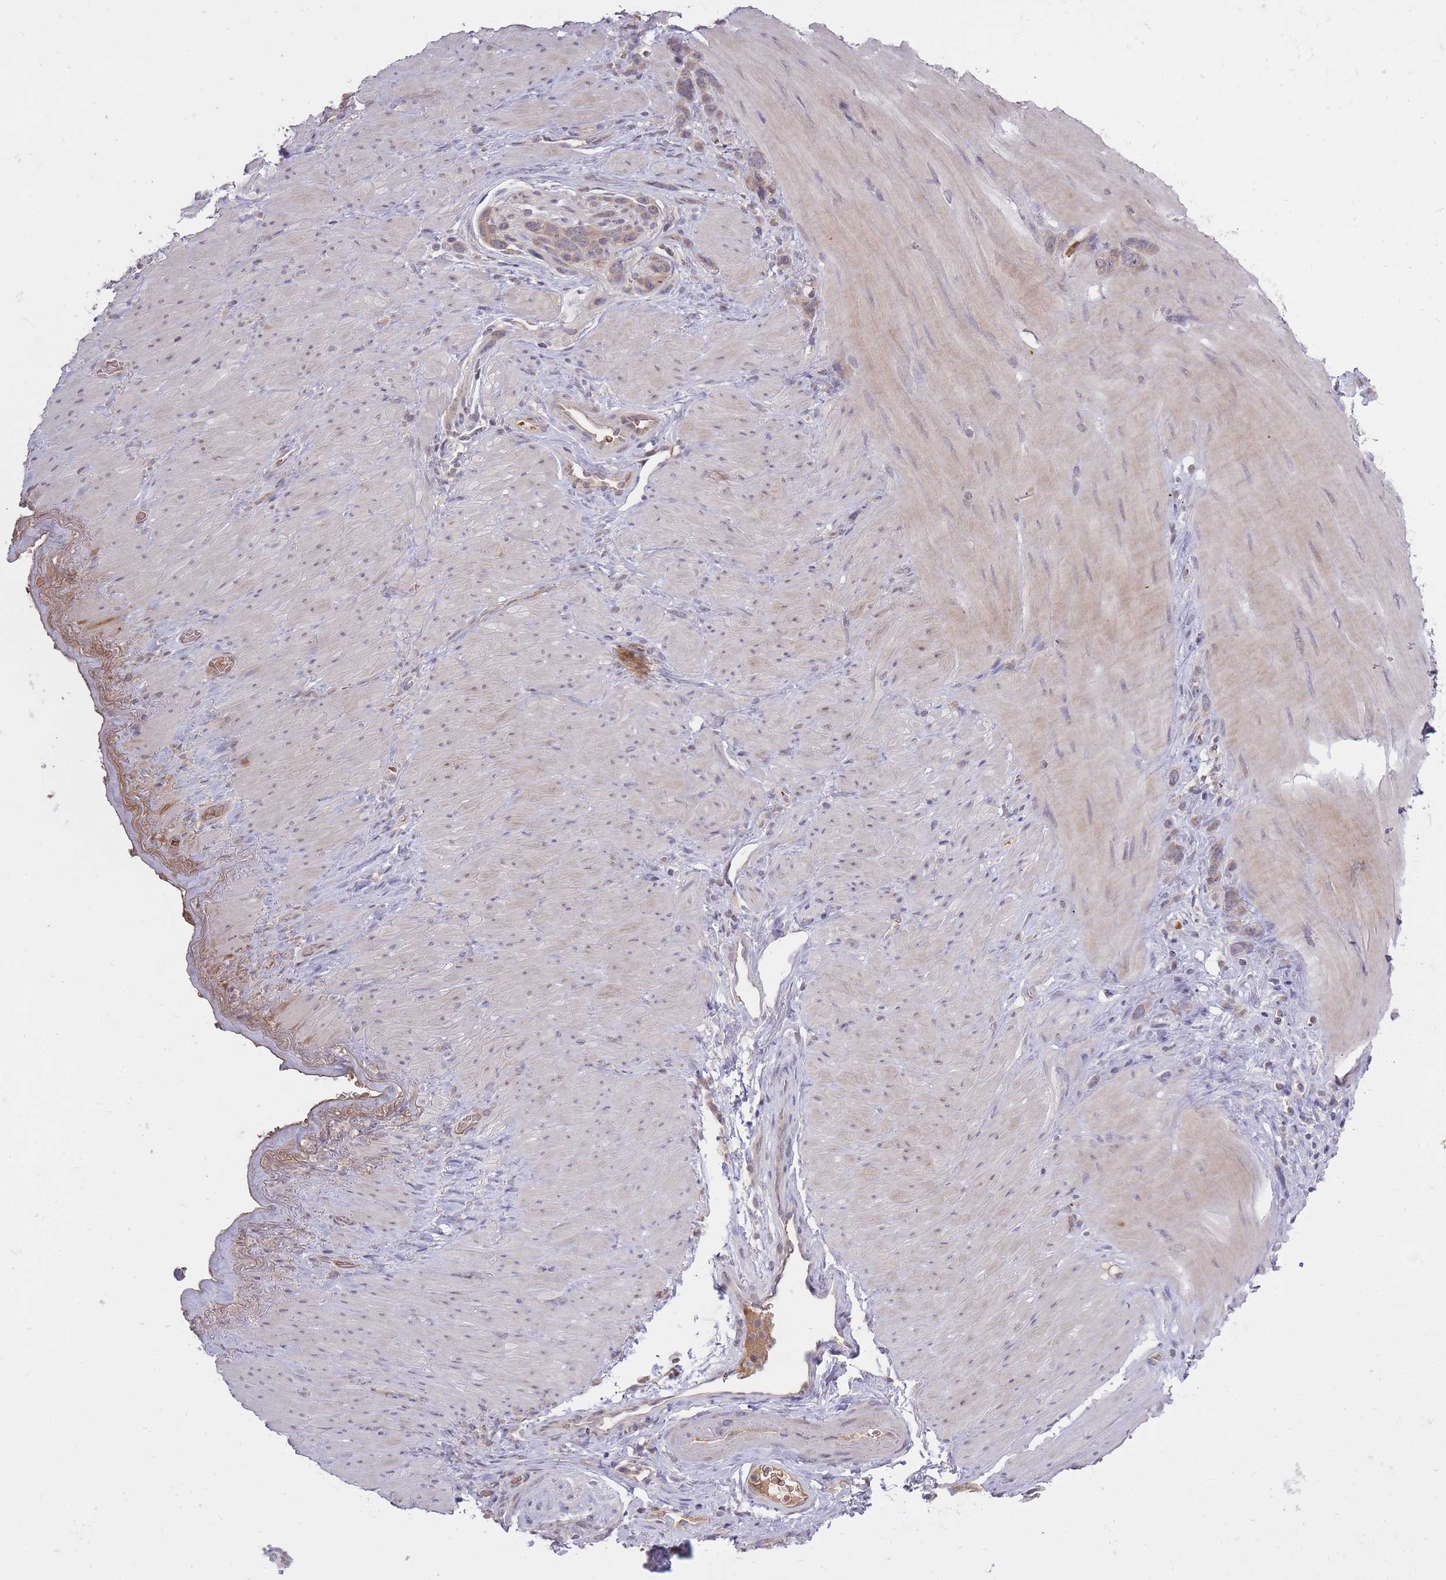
{"staining": {"intensity": "weak", "quantity": "<25%", "location": "cytoplasmic/membranous"}, "tissue": "stomach cancer", "cell_type": "Tumor cells", "image_type": "cancer", "snomed": [{"axis": "morphology", "description": "Adenocarcinoma, NOS"}, {"axis": "topography", "description": "Stomach"}], "caption": "An IHC micrograph of stomach cancer (adenocarcinoma) is shown. There is no staining in tumor cells of stomach cancer (adenocarcinoma).", "gene": "ADCYAP1R1", "patient": {"sex": "female", "age": 65}}